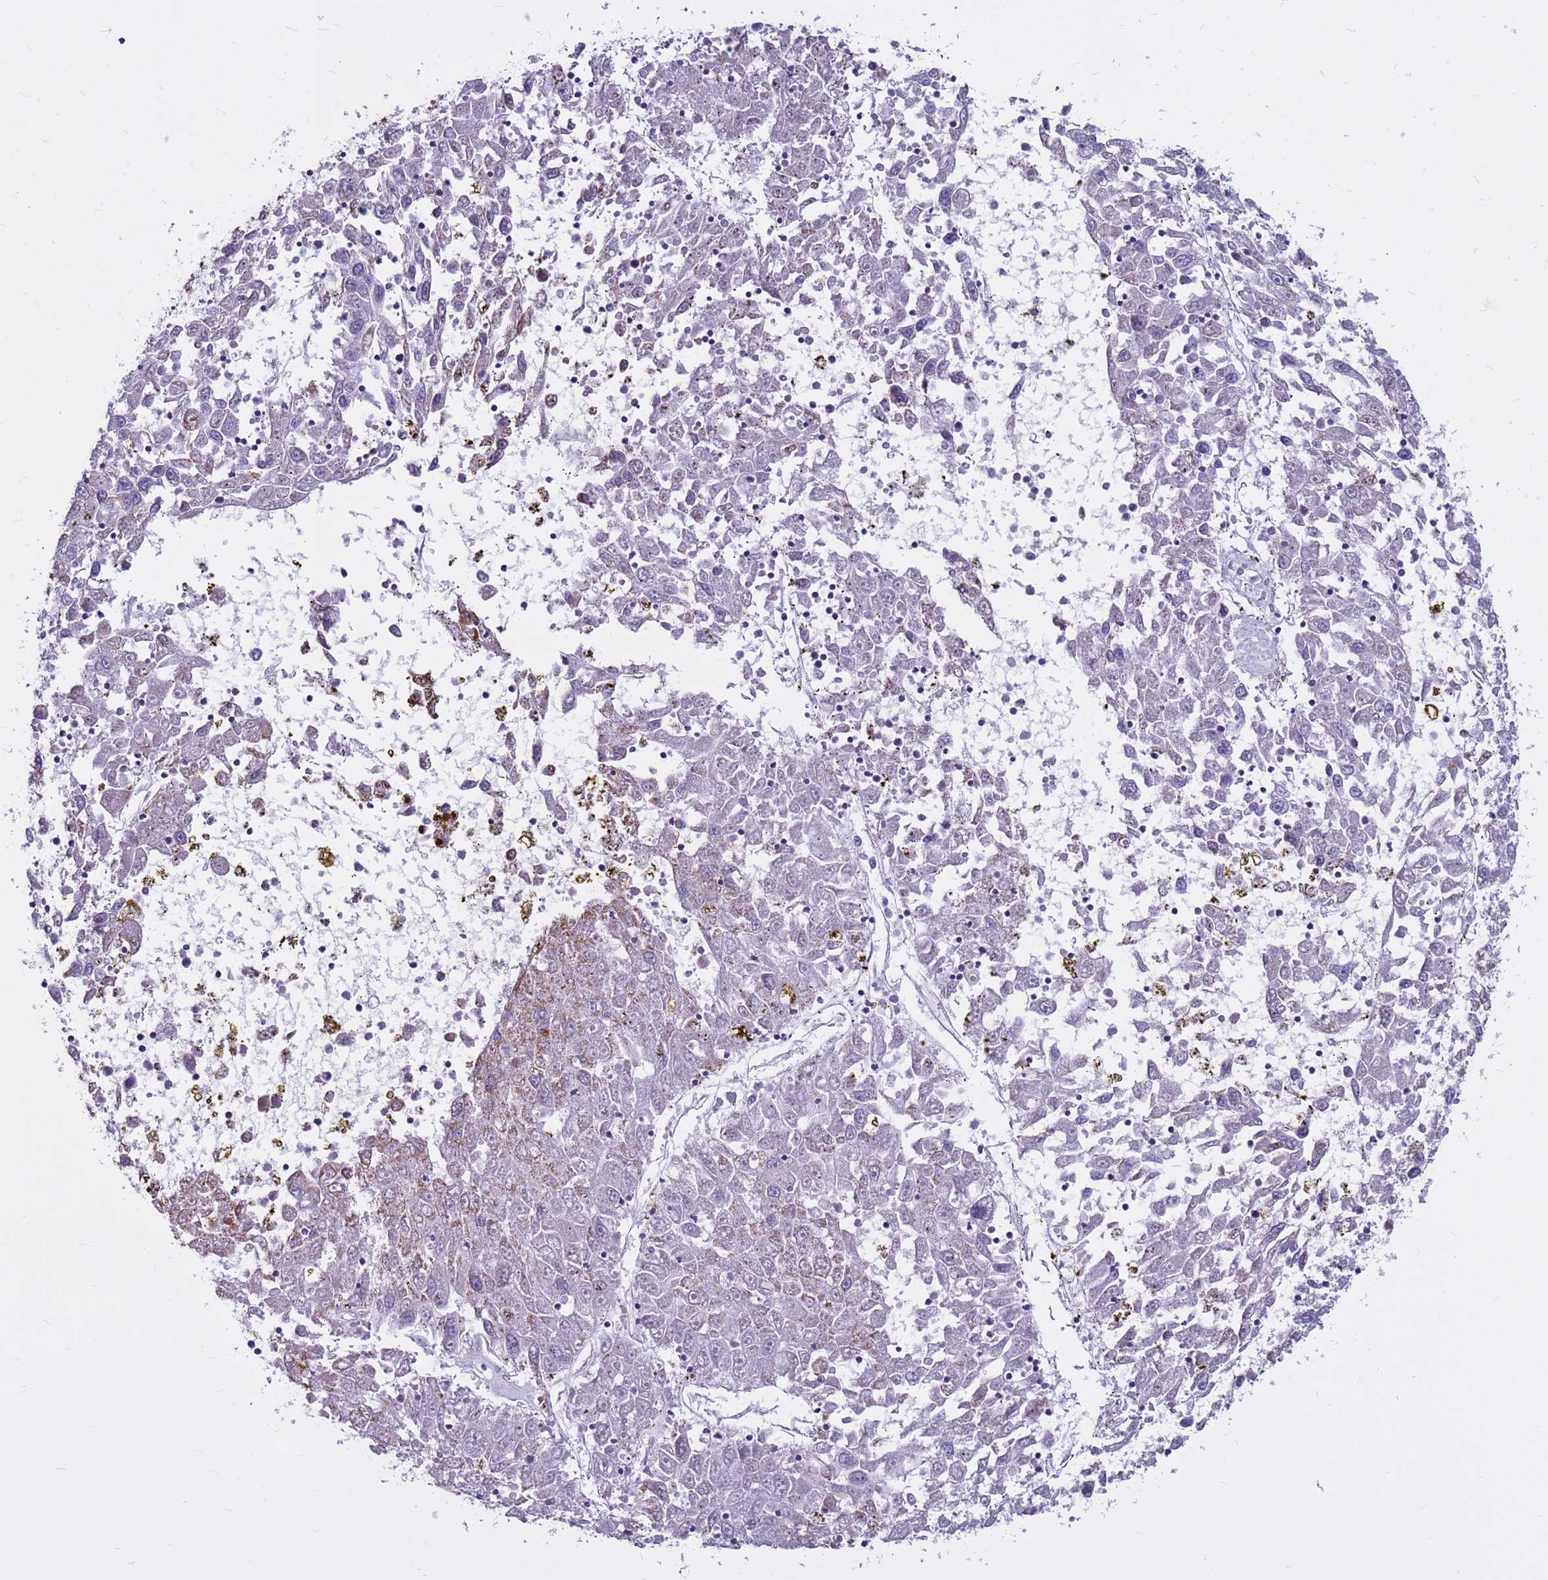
{"staining": {"intensity": "moderate", "quantity": "<25%", "location": "cytoplasmic/membranous"}, "tissue": "liver cancer", "cell_type": "Tumor cells", "image_type": "cancer", "snomed": [{"axis": "morphology", "description": "Carcinoma, Hepatocellular, NOS"}, {"axis": "topography", "description": "Liver"}], "caption": "The micrograph exhibits a brown stain indicating the presence of a protein in the cytoplasmic/membranous of tumor cells in liver cancer.", "gene": "CDK2AP2", "patient": {"sex": "male", "age": 49}}